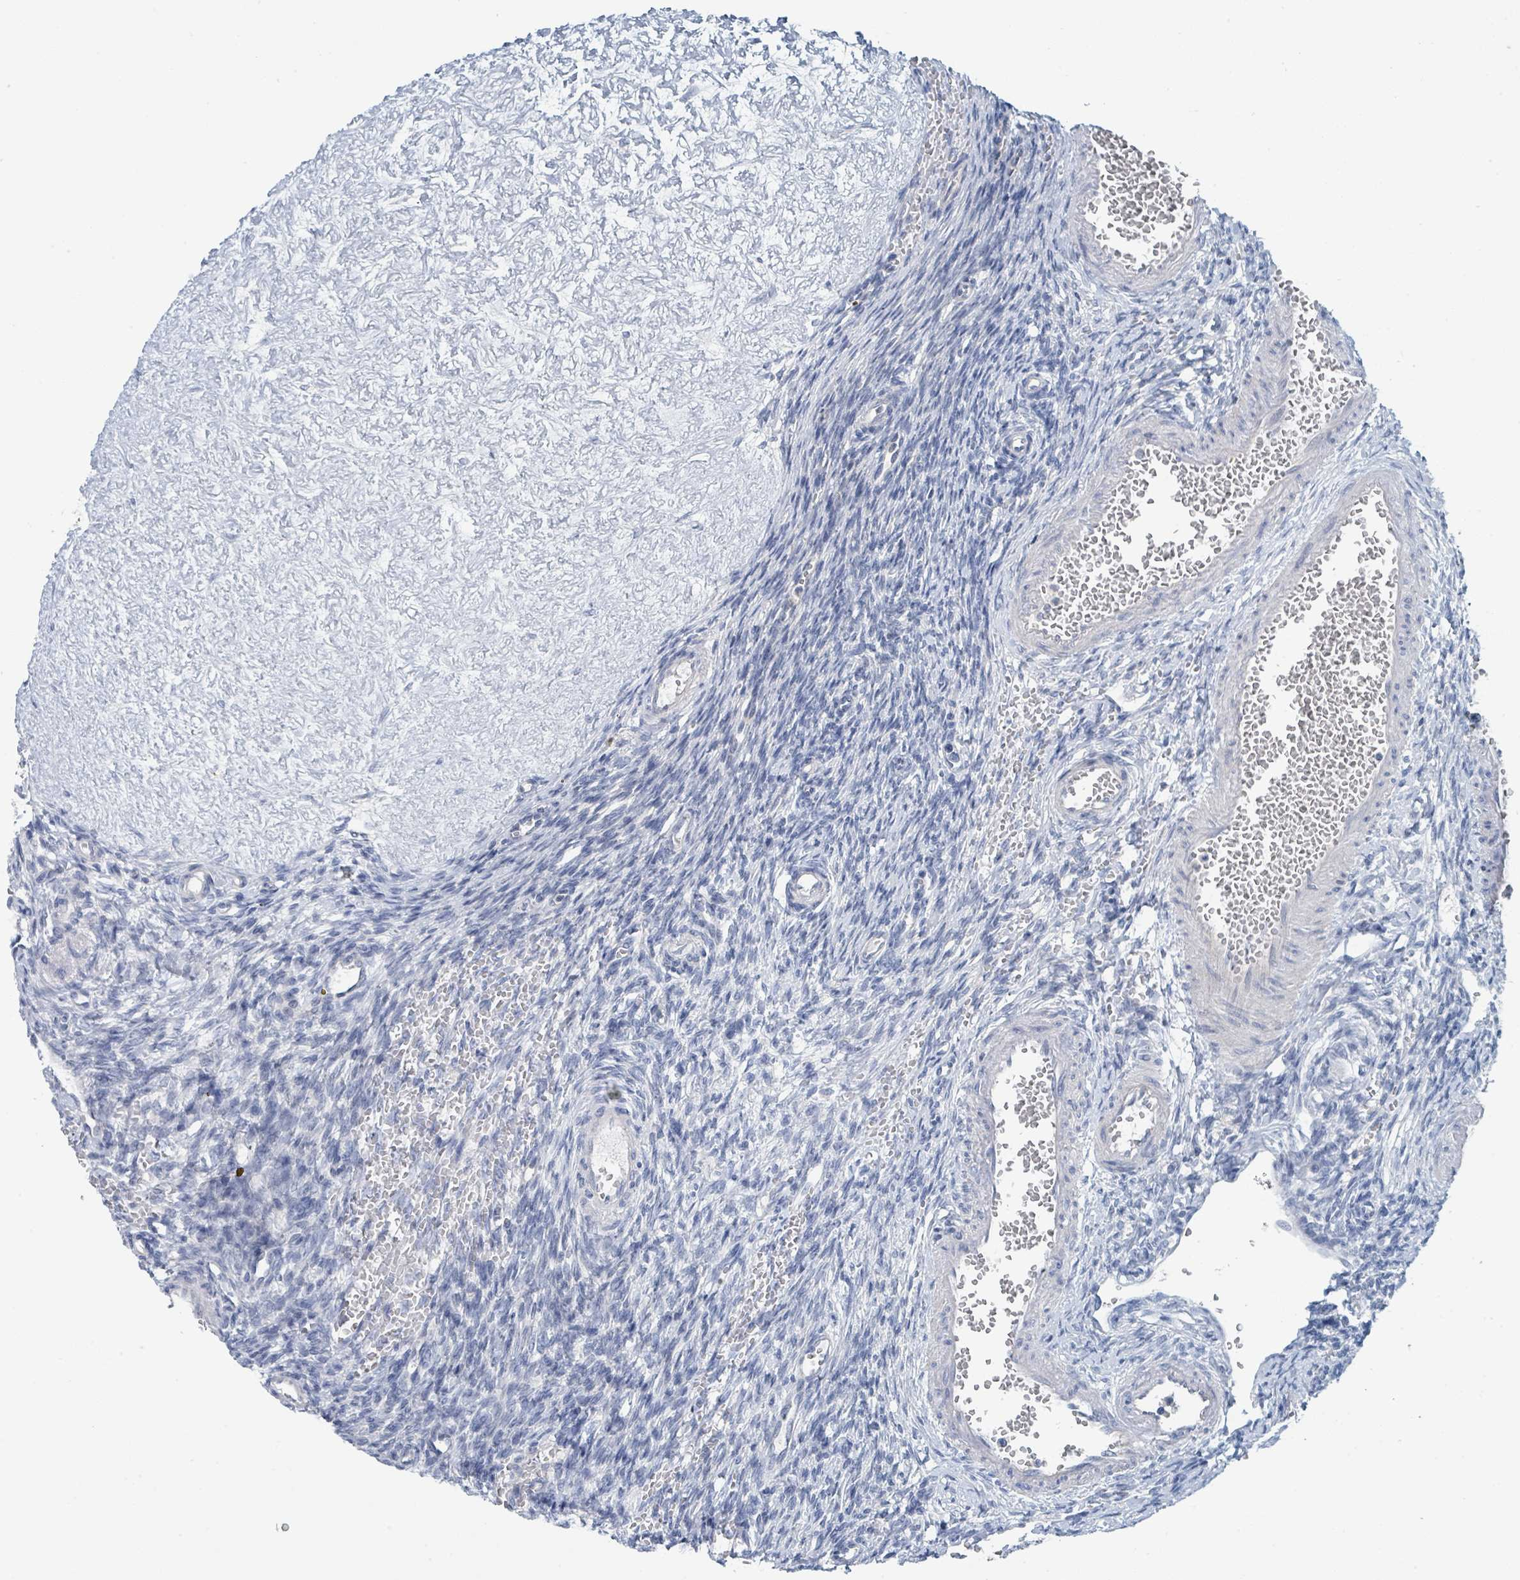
{"staining": {"intensity": "moderate", "quantity": ">75%", "location": "cytoplasmic/membranous"}, "tissue": "ovary", "cell_type": "Follicle cells", "image_type": "normal", "snomed": [{"axis": "morphology", "description": "Normal tissue, NOS"}, {"axis": "topography", "description": "Ovary"}], "caption": "Ovary stained for a protein (brown) shows moderate cytoplasmic/membranous positive expression in approximately >75% of follicle cells.", "gene": "ANKRD55", "patient": {"sex": "female", "age": 39}}